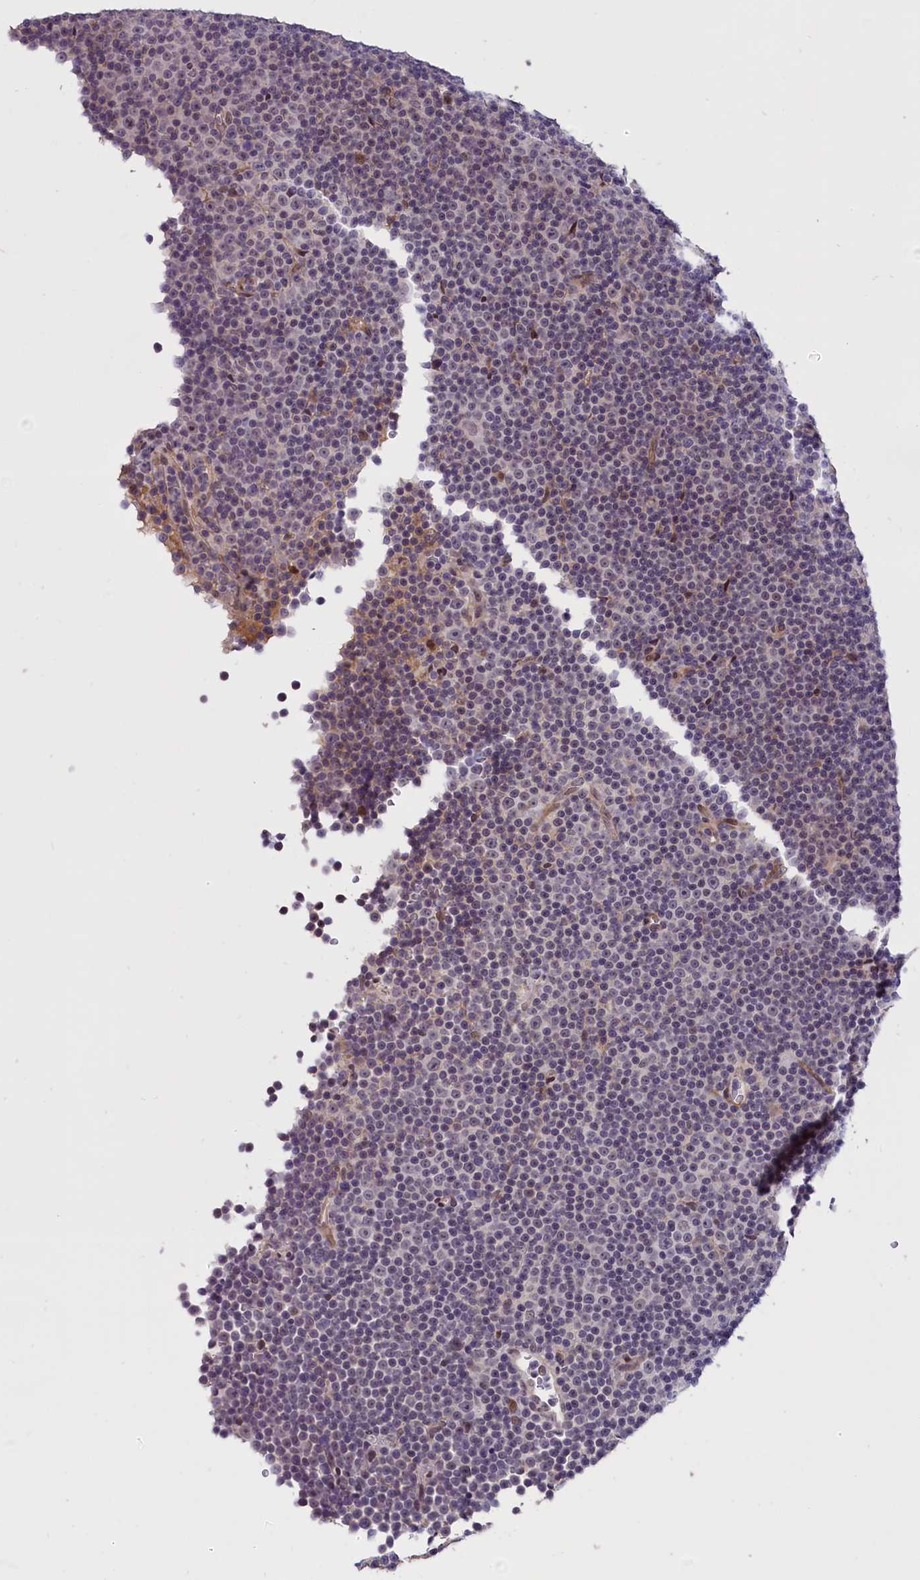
{"staining": {"intensity": "negative", "quantity": "none", "location": "none"}, "tissue": "lymphoma", "cell_type": "Tumor cells", "image_type": "cancer", "snomed": [{"axis": "morphology", "description": "Malignant lymphoma, non-Hodgkin's type, Low grade"}, {"axis": "topography", "description": "Lymph node"}], "caption": "Immunohistochemical staining of human low-grade malignant lymphoma, non-Hodgkin's type reveals no significant staining in tumor cells.", "gene": "ENHO", "patient": {"sex": "female", "age": 67}}